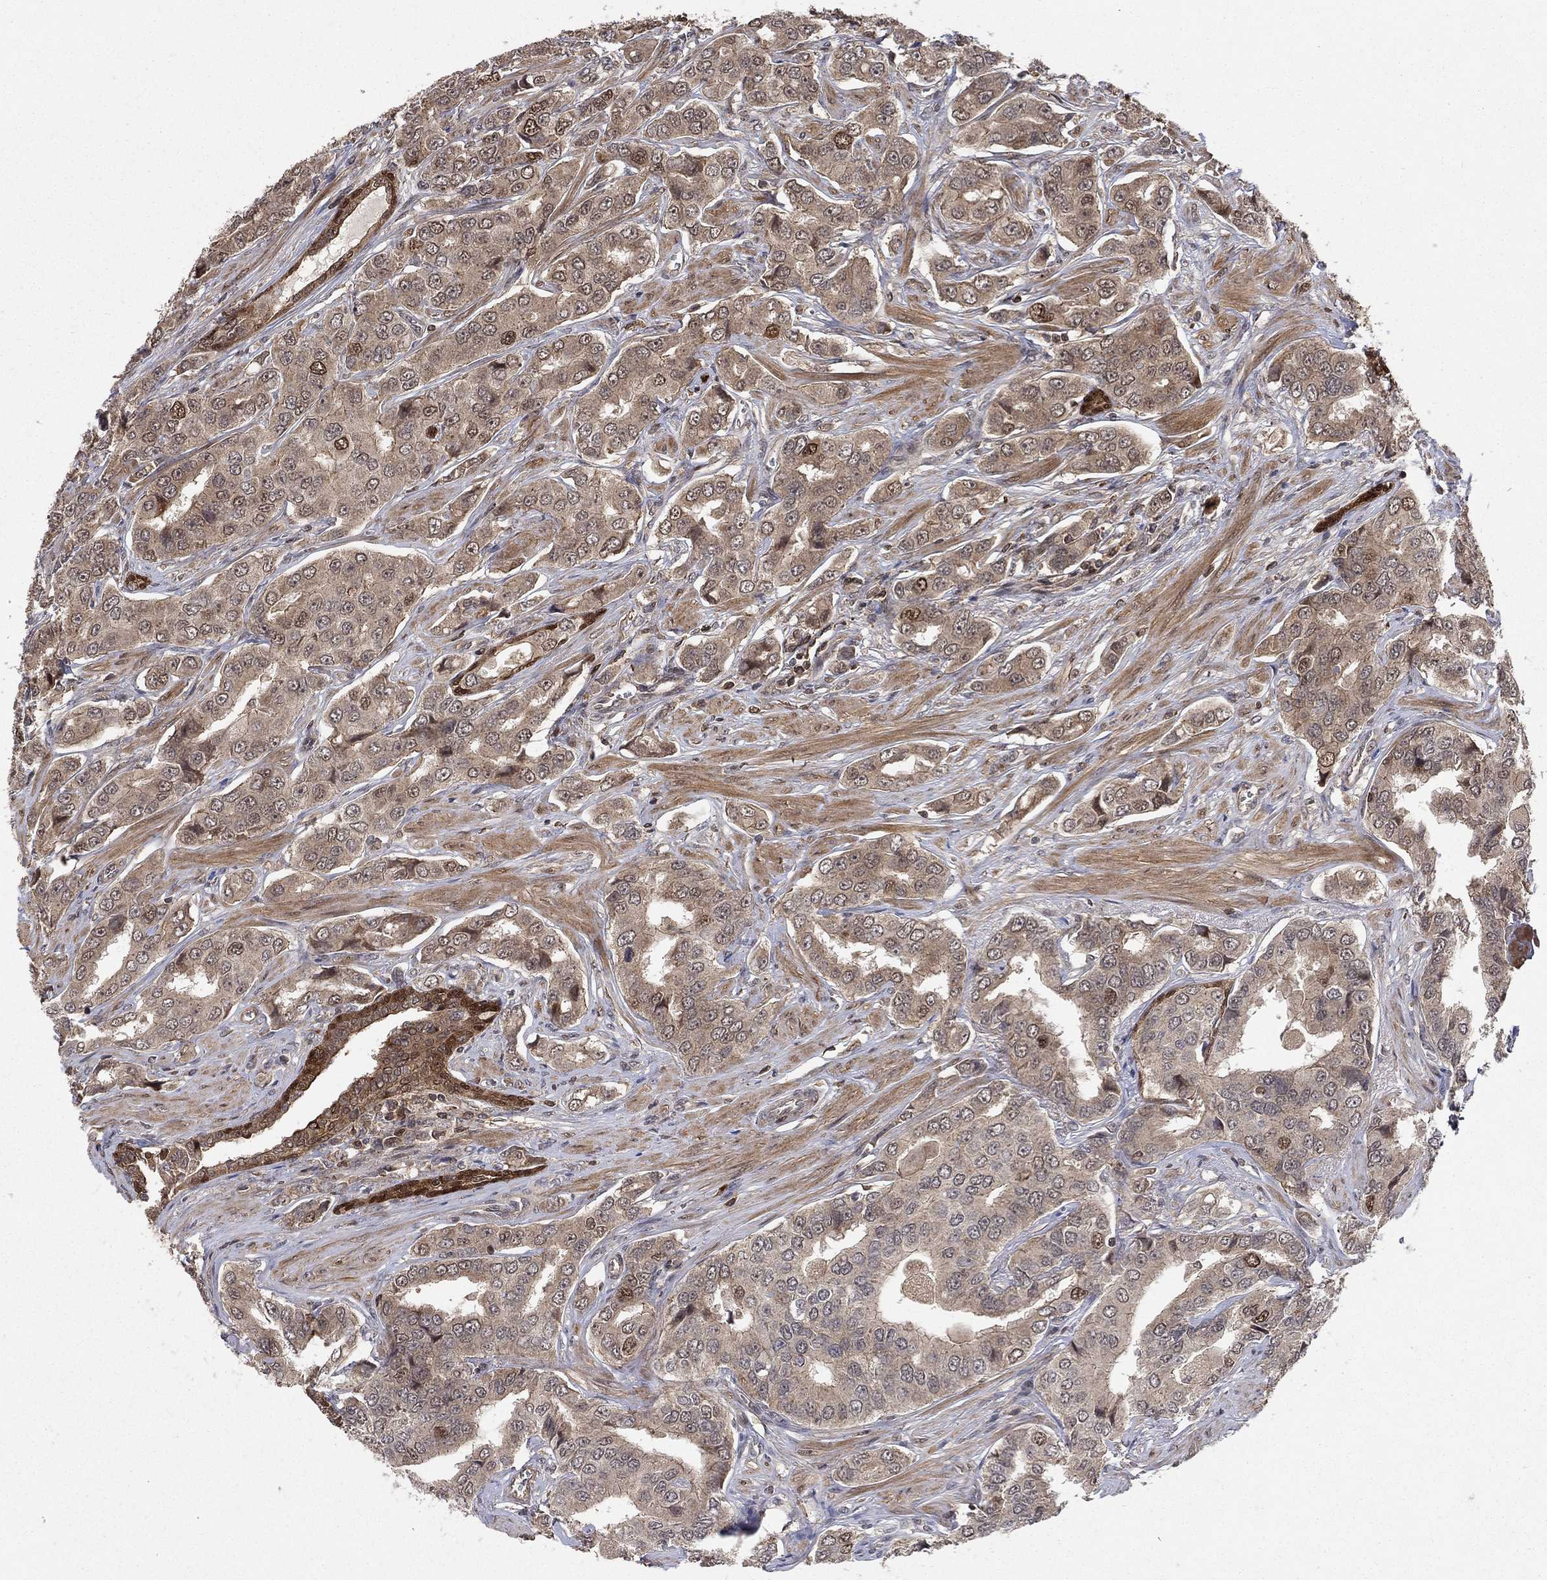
{"staining": {"intensity": "moderate", "quantity": "<25%", "location": "cytoplasmic/membranous,nuclear"}, "tissue": "prostate cancer", "cell_type": "Tumor cells", "image_type": "cancer", "snomed": [{"axis": "morphology", "description": "Adenocarcinoma, NOS"}, {"axis": "topography", "description": "Prostate and seminal vesicle, NOS"}, {"axis": "topography", "description": "Prostate"}], "caption": "There is low levels of moderate cytoplasmic/membranous and nuclear staining in tumor cells of adenocarcinoma (prostate), as demonstrated by immunohistochemical staining (brown color).", "gene": "CCDC66", "patient": {"sex": "male", "age": 69}}